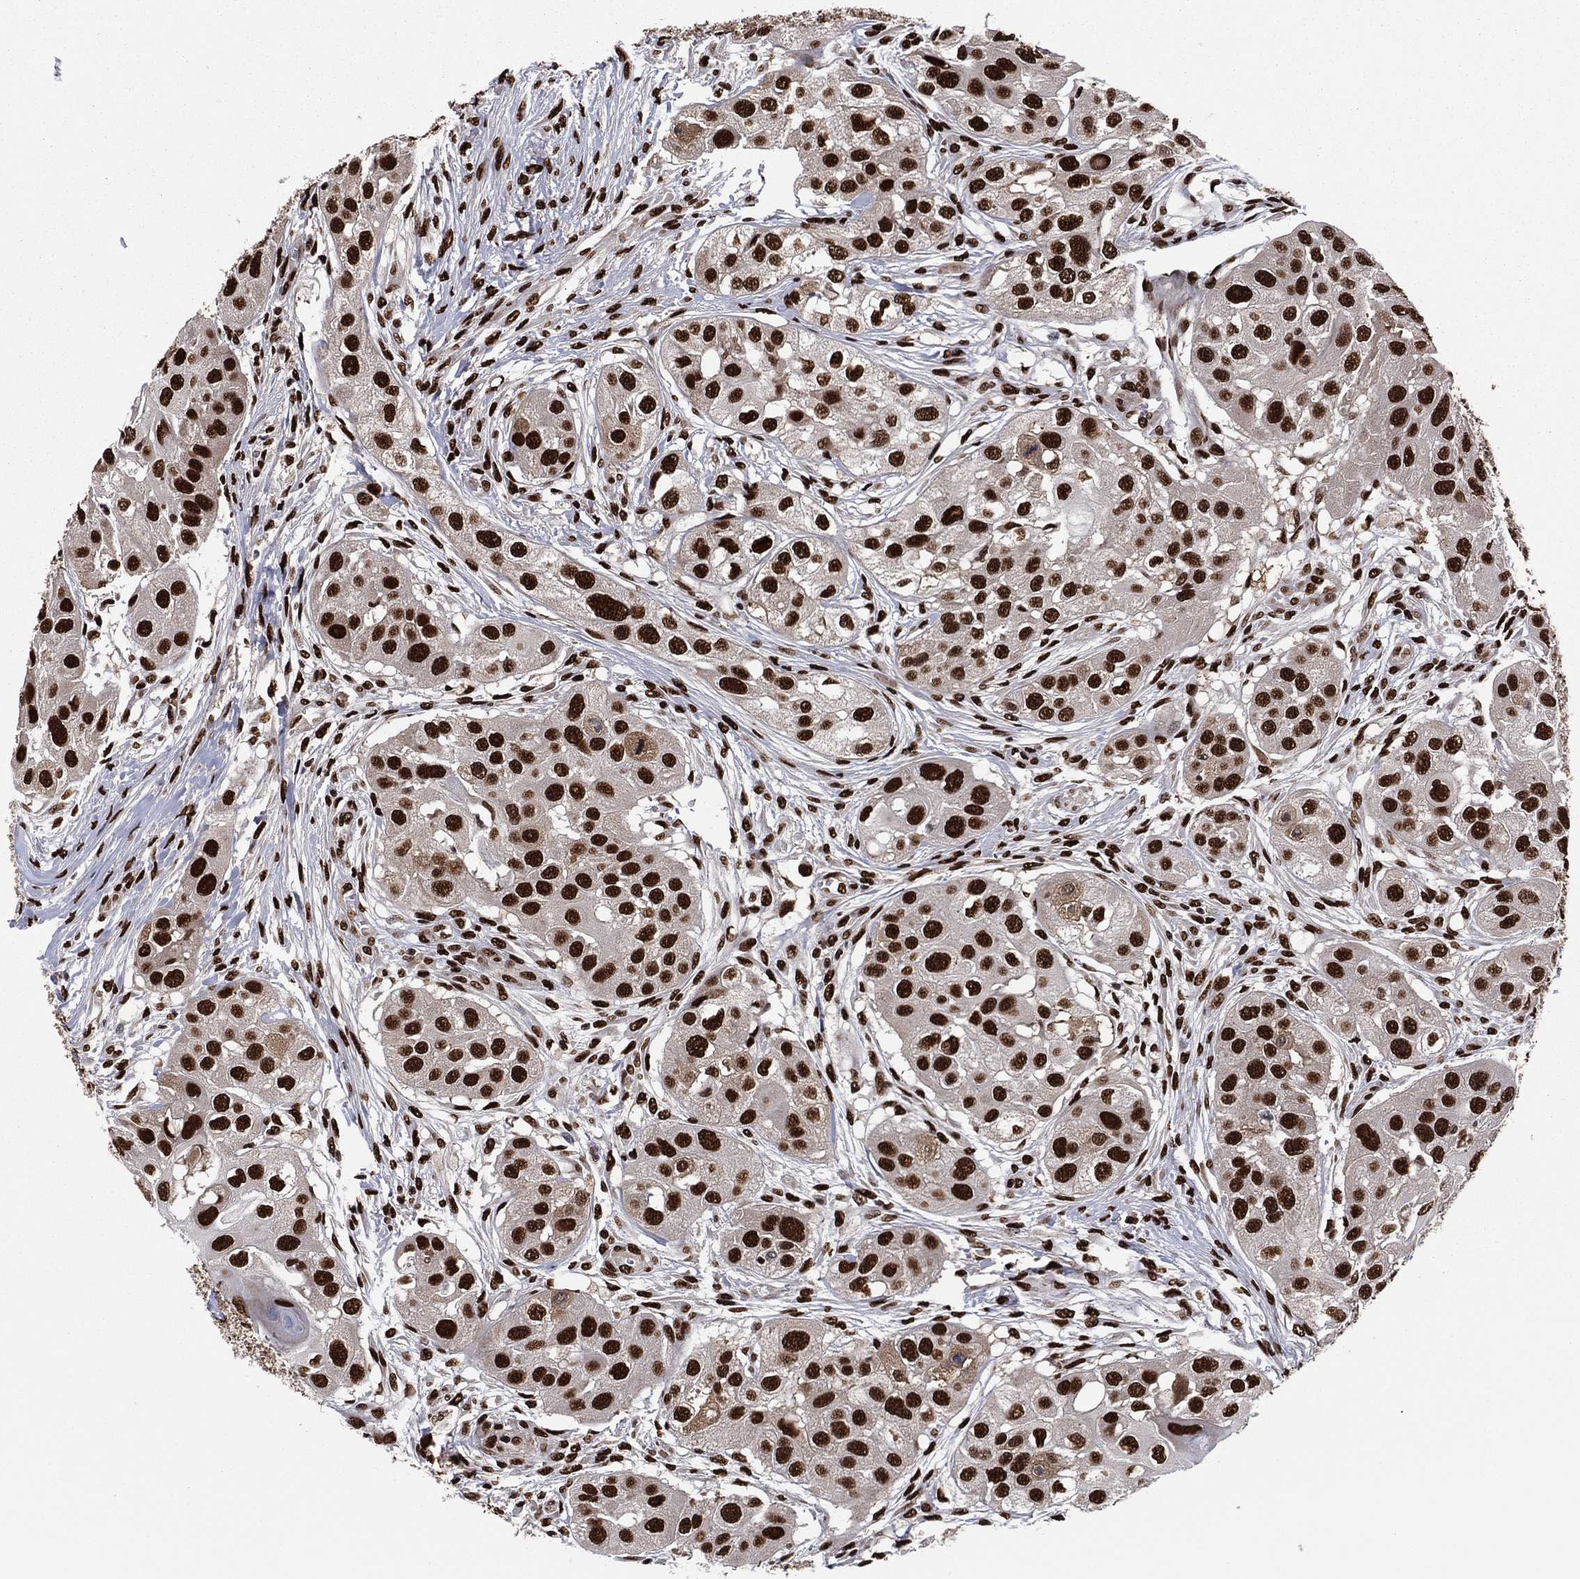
{"staining": {"intensity": "strong", "quantity": ">75%", "location": "nuclear"}, "tissue": "head and neck cancer", "cell_type": "Tumor cells", "image_type": "cancer", "snomed": [{"axis": "morphology", "description": "Normal tissue, NOS"}, {"axis": "morphology", "description": "Squamous cell carcinoma, NOS"}, {"axis": "topography", "description": "Skeletal muscle"}, {"axis": "topography", "description": "Head-Neck"}], "caption": "Human head and neck cancer (squamous cell carcinoma) stained with a brown dye displays strong nuclear positive staining in about >75% of tumor cells.", "gene": "TP53BP1", "patient": {"sex": "male", "age": 51}}